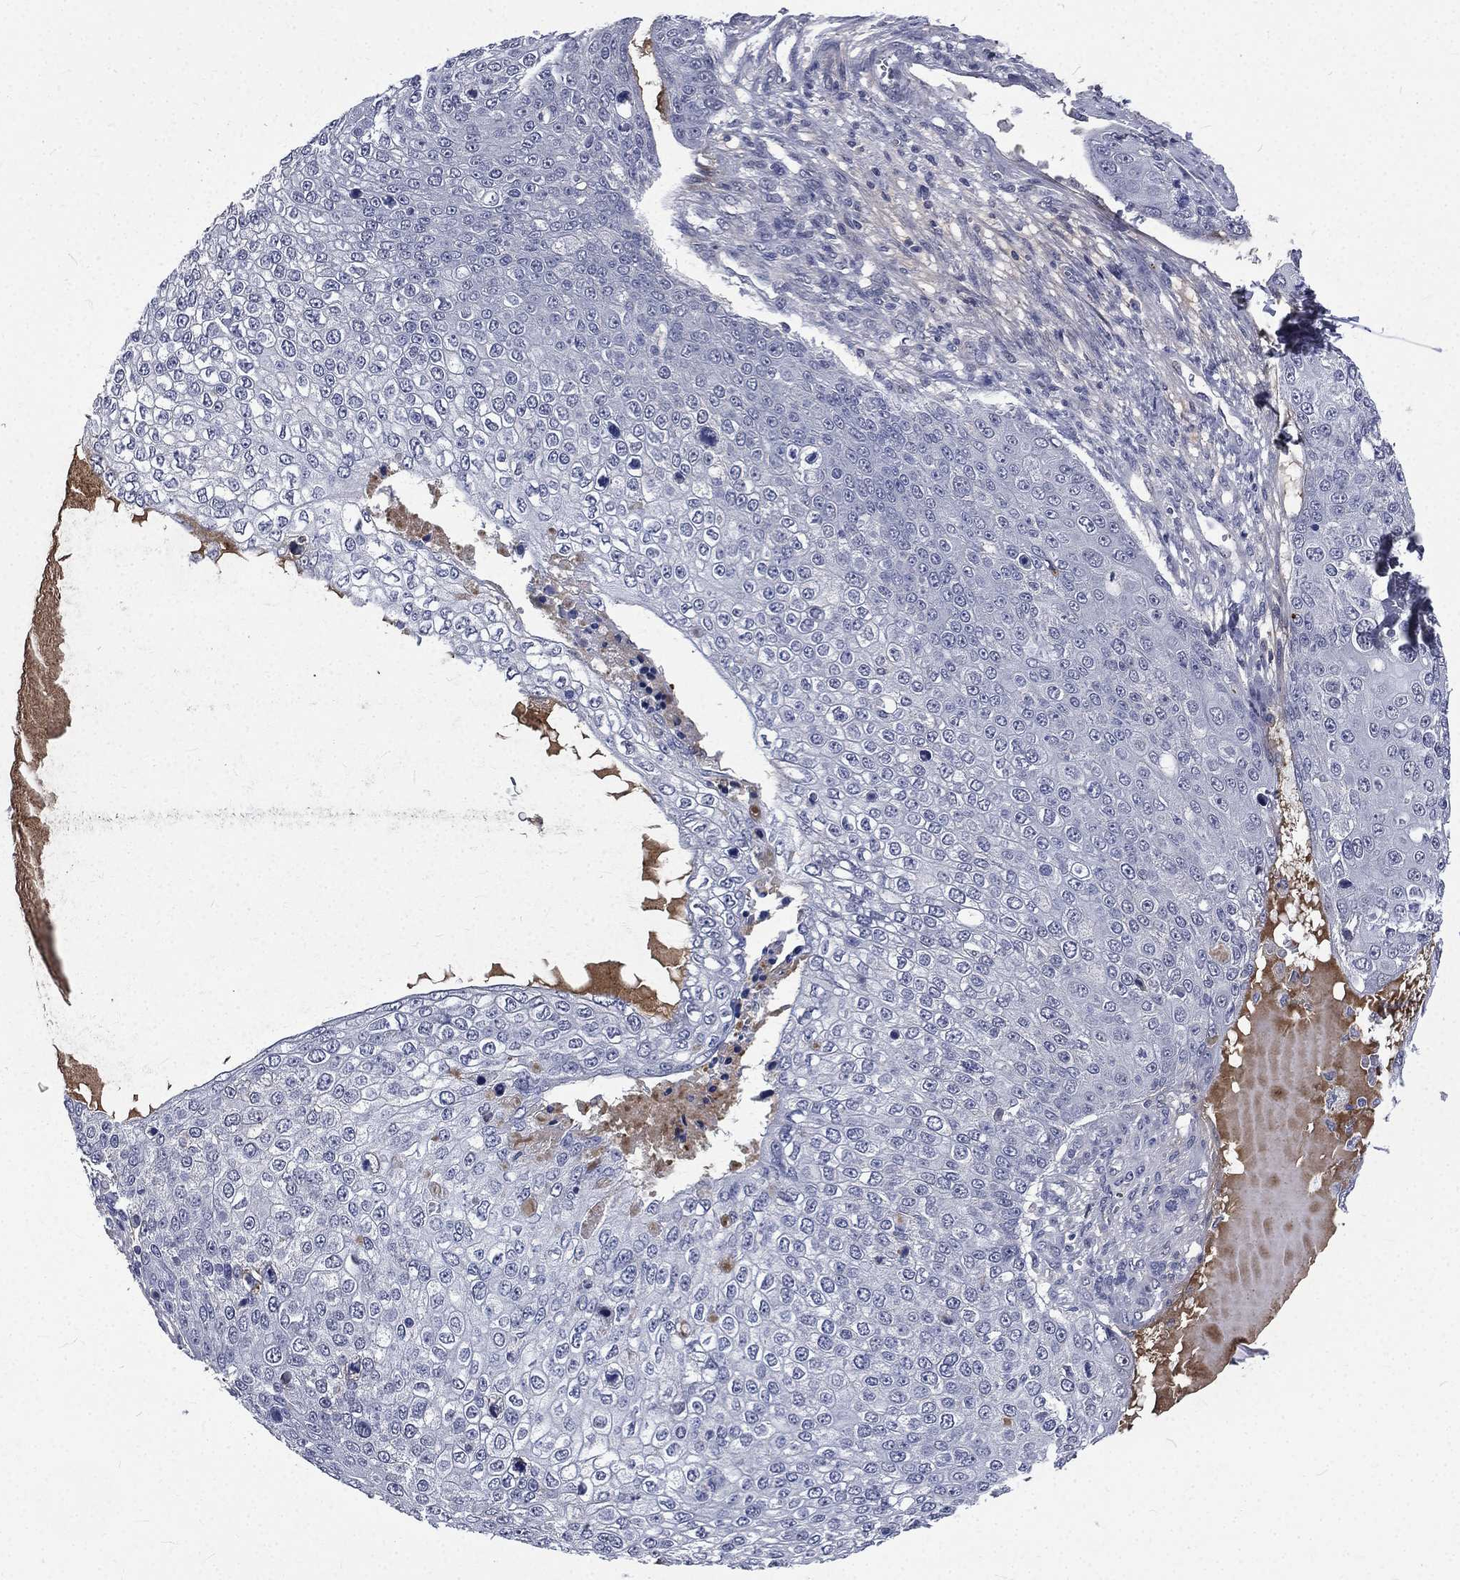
{"staining": {"intensity": "negative", "quantity": "none", "location": "none"}, "tissue": "skin cancer", "cell_type": "Tumor cells", "image_type": "cancer", "snomed": [{"axis": "morphology", "description": "Squamous cell carcinoma, NOS"}, {"axis": "topography", "description": "Skin"}], "caption": "High power microscopy photomicrograph of an immunohistochemistry histopathology image of skin cancer (squamous cell carcinoma), revealing no significant expression in tumor cells.", "gene": "FGG", "patient": {"sex": "male", "age": 71}}